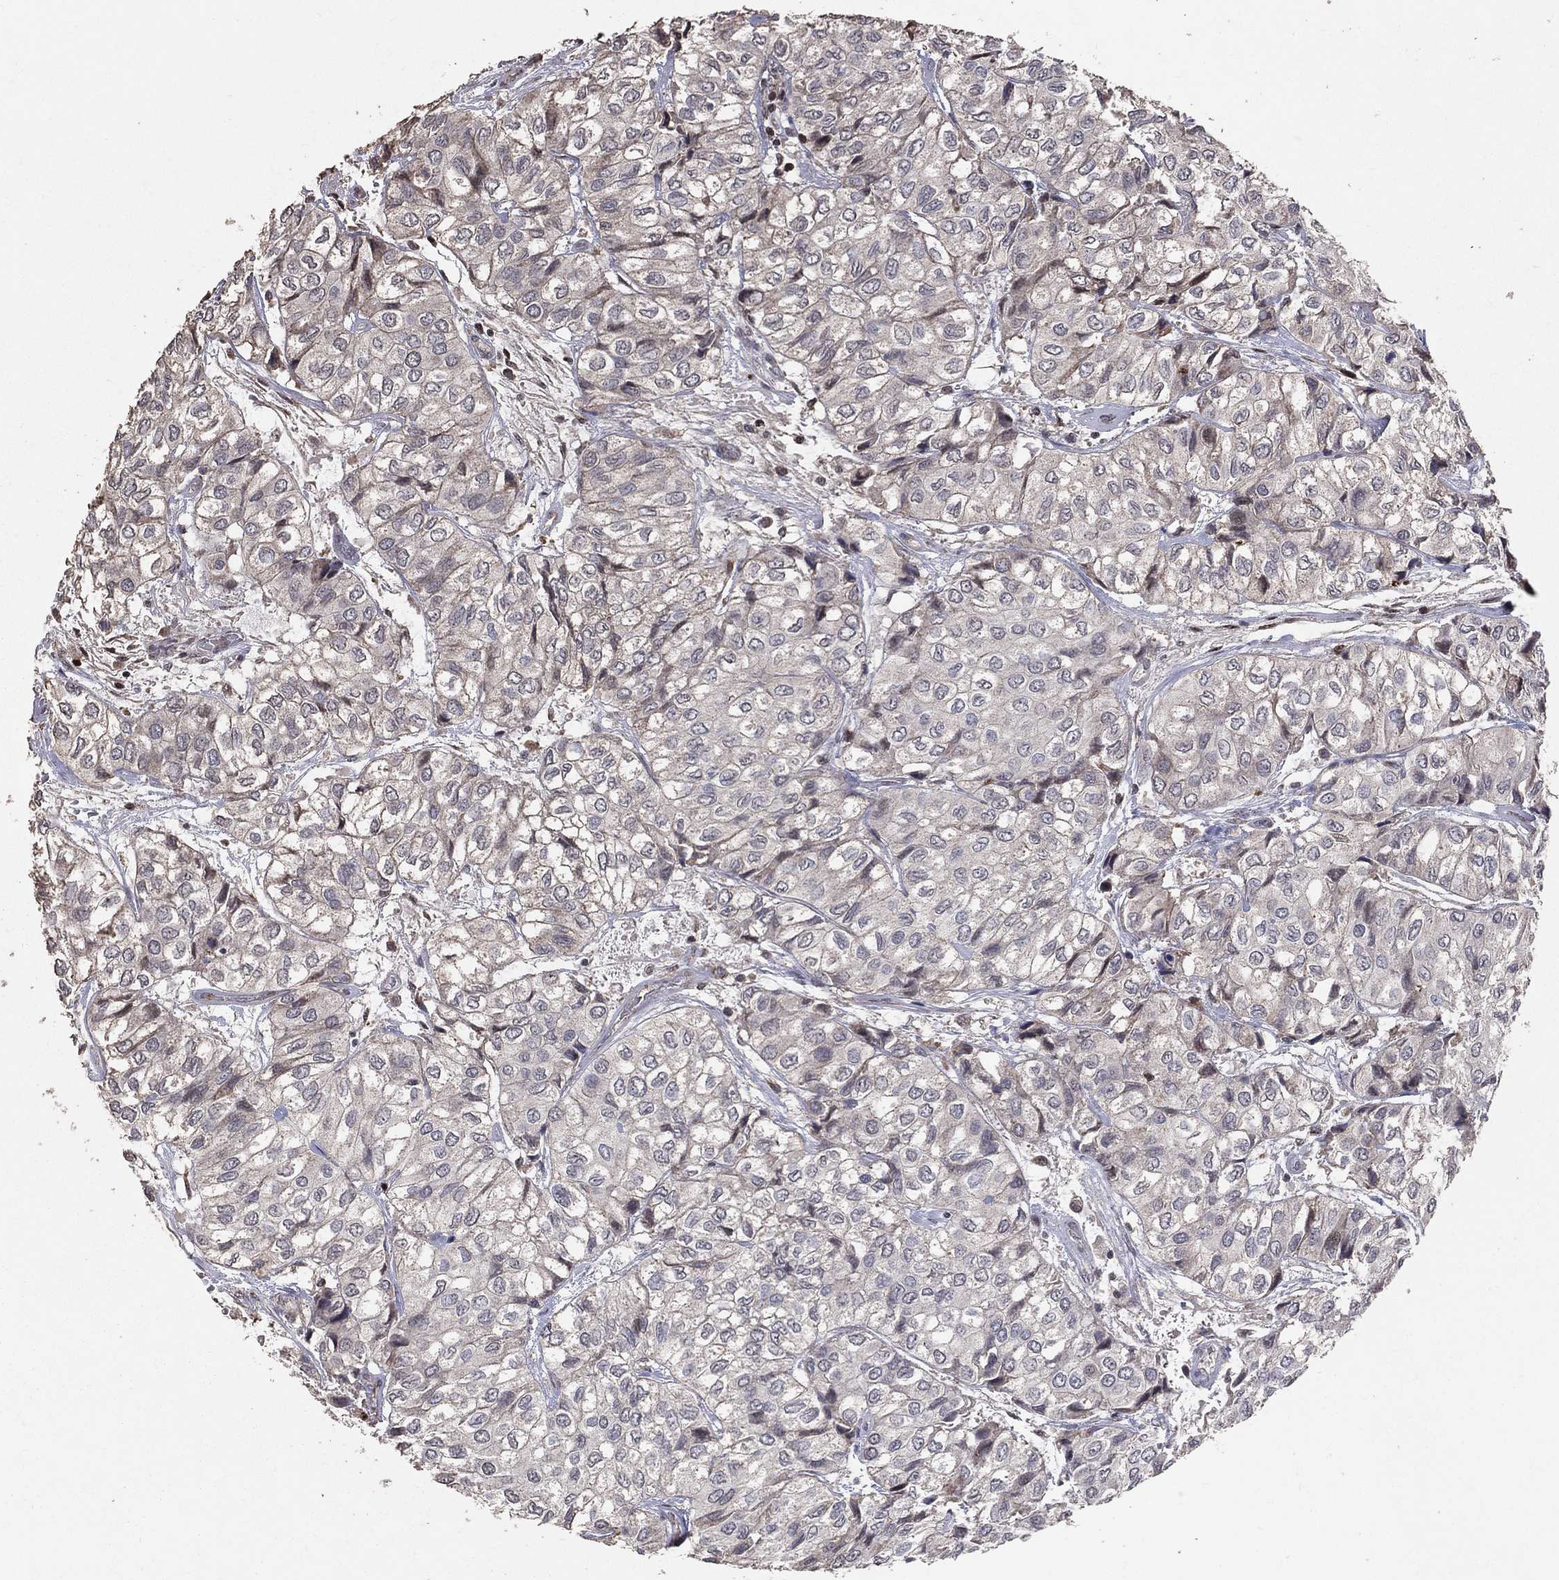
{"staining": {"intensity": "weak", "quantity": "<25%", "location": "cytoplasmic/membranous"}, "tissue": "urothelial cancer", "cell_type": "Tumor cells", "image_type": "cancer", "snomed": [{"axis": "morphology", "description": "Urothelial carcinoma, High grade"}, {"axis": "topography", "description": "Urinary bladder"}], "caption": "Tumor cells are negative for protein expression in human urothelial cancer.", "gene": "LY6K", "patient": {"sex": "male", "age": 73}}